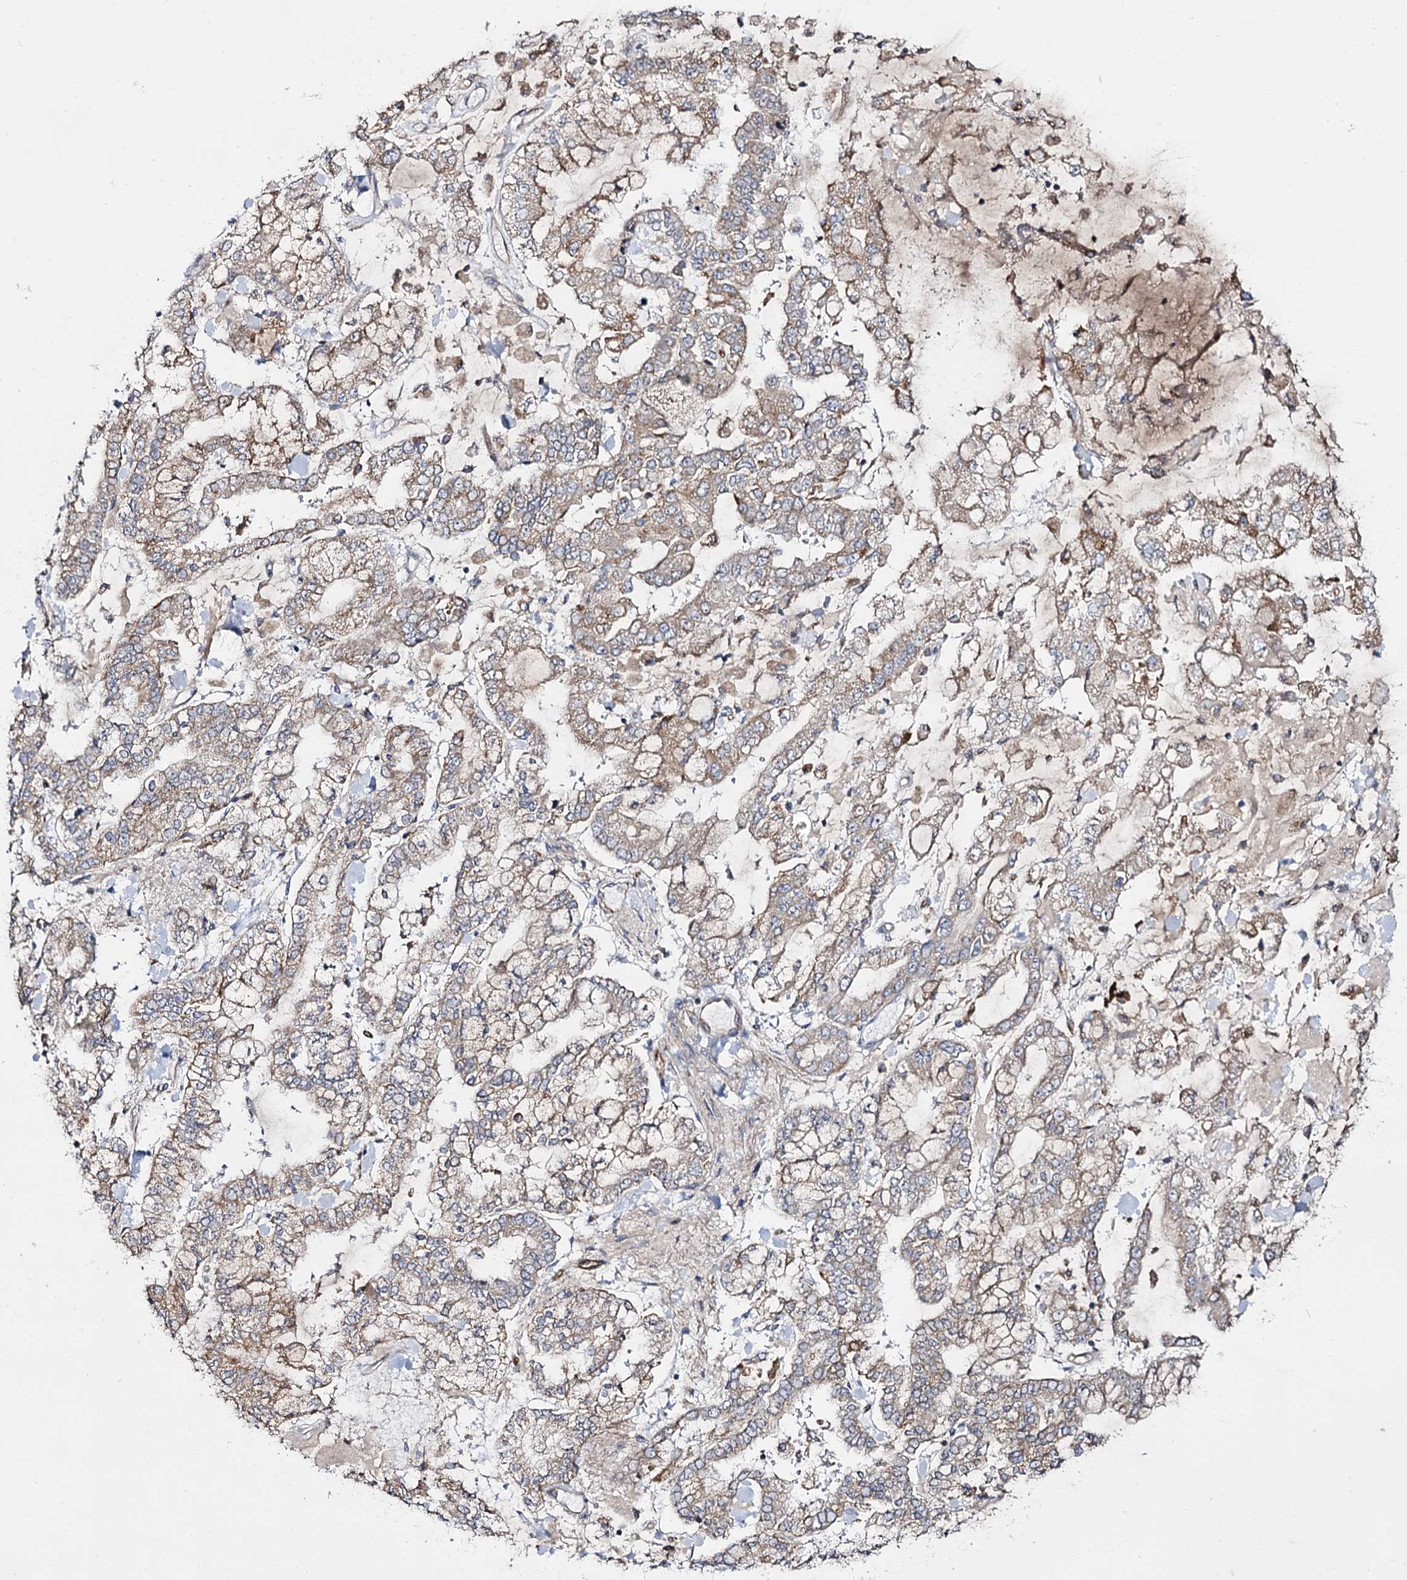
{"staining": {"intensity": "weak", "quantity": "25%-75%", "location": "cytoplasmic/membranous"}, "tissue": "stomach cancer", "cell_type": "Tumor cells", "image_type": "cancer", "snomed": [{"axis": "morphology", "description": "Normal tissue, NOS"}, {"axis": "morphology", "description": "Adenocarcinoma, NOS"}, {"axis": "topography", "description": "Stomach, upper"}, {"axis": "topography", "description": "Stomach"}], "caption": "Tumor cells display weak cytoplasmic/membranous positivity in about 25%-75% of cells in stomach adenocarcinoma.", "gene": "CBR4", "patient": {"sex": "male", "age": 76}}